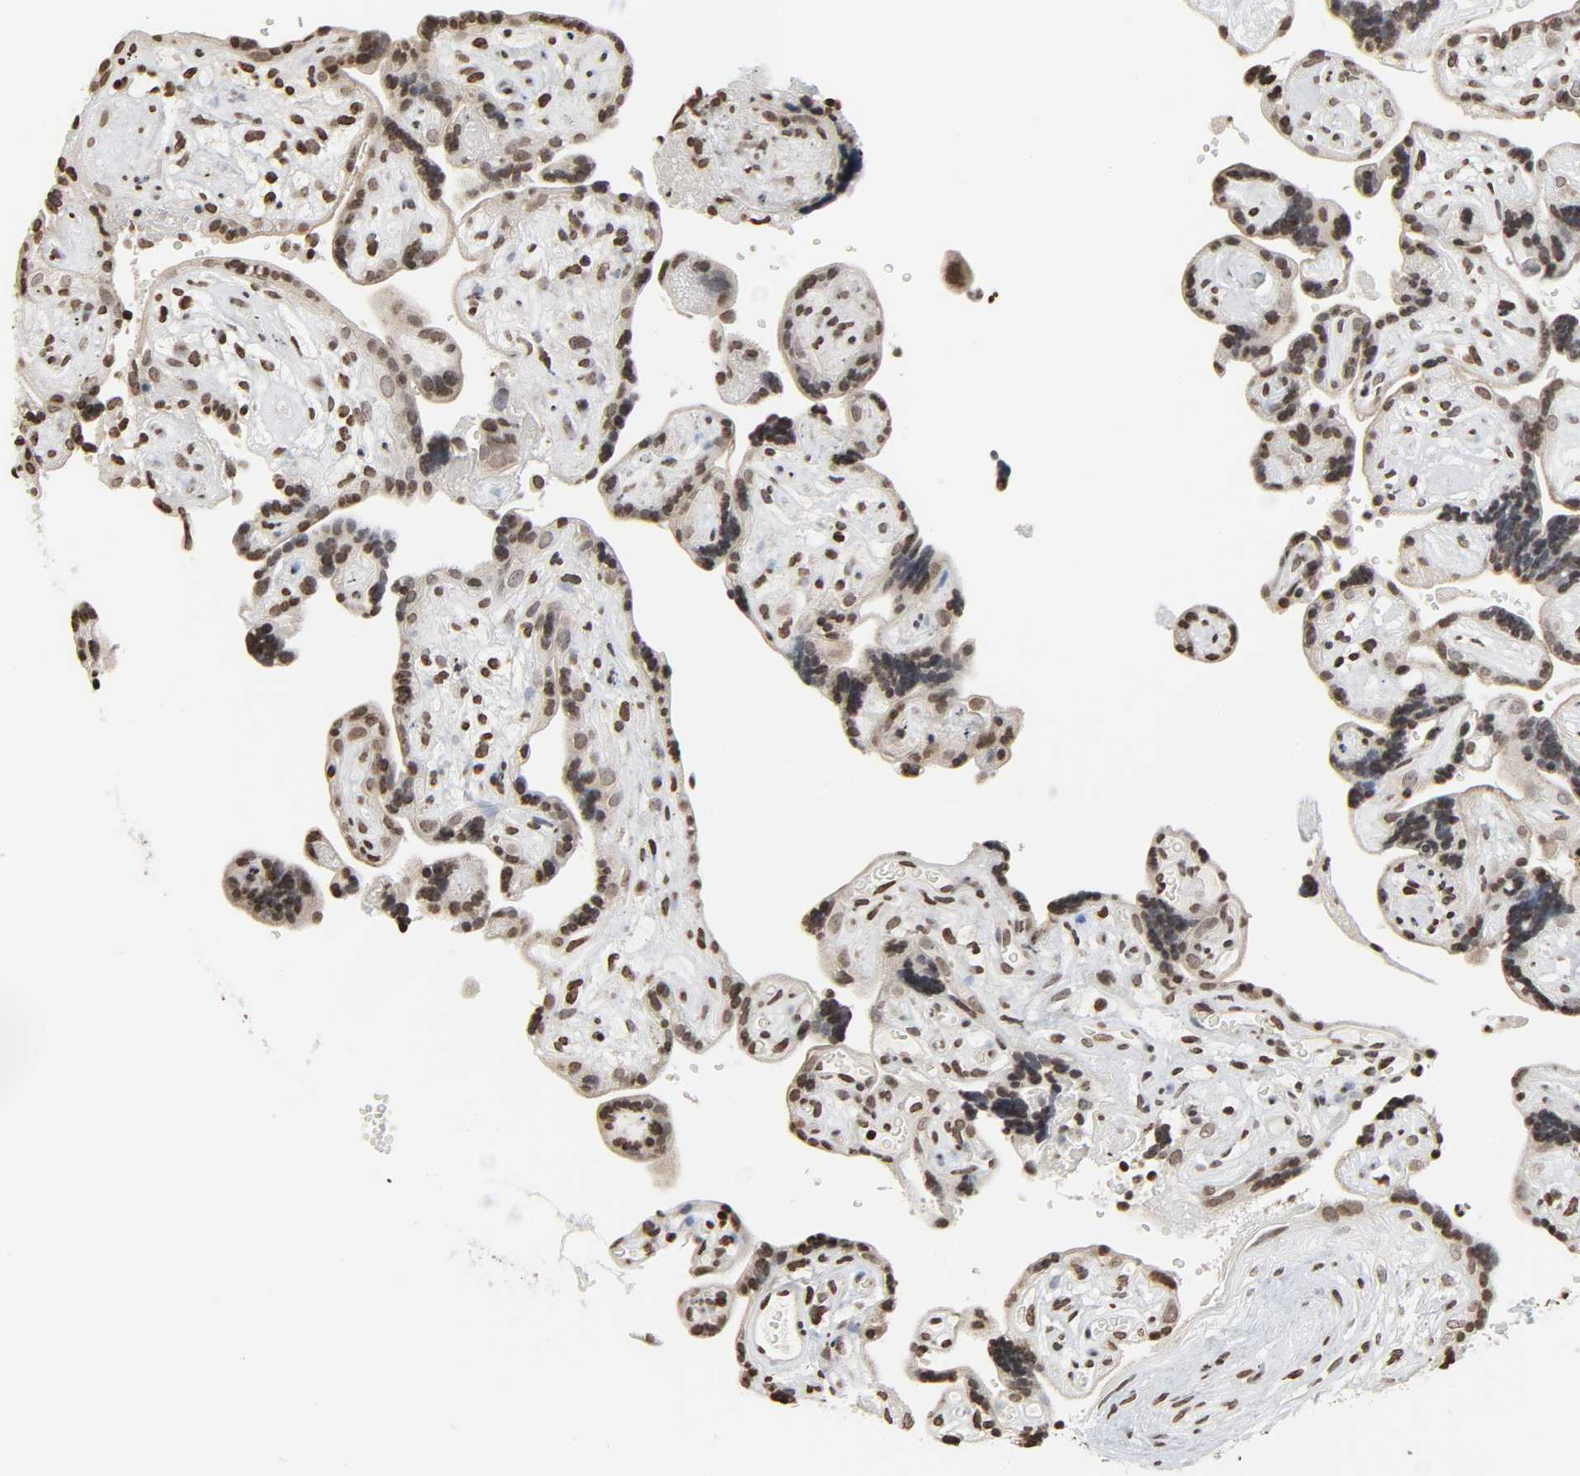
{"staining": {"intensity": "weak", "quantity": ">75%", "location": "nuclear"}, "tissue": "placenta", "cell_type": "Decidual cells", "image_type": "normal", "snomed": [{"axis": "morphology", "description": "Normal tissue, NOS"}, {"axis": "topography", "description": "Placenta"}], "caption": "Placenta stained with a brown dye demonstrates weak nuclear positive expression in about >75% of decidual cells.", "gene": "ELAVL1", "patient": {"sex": "female", "age": 30}}